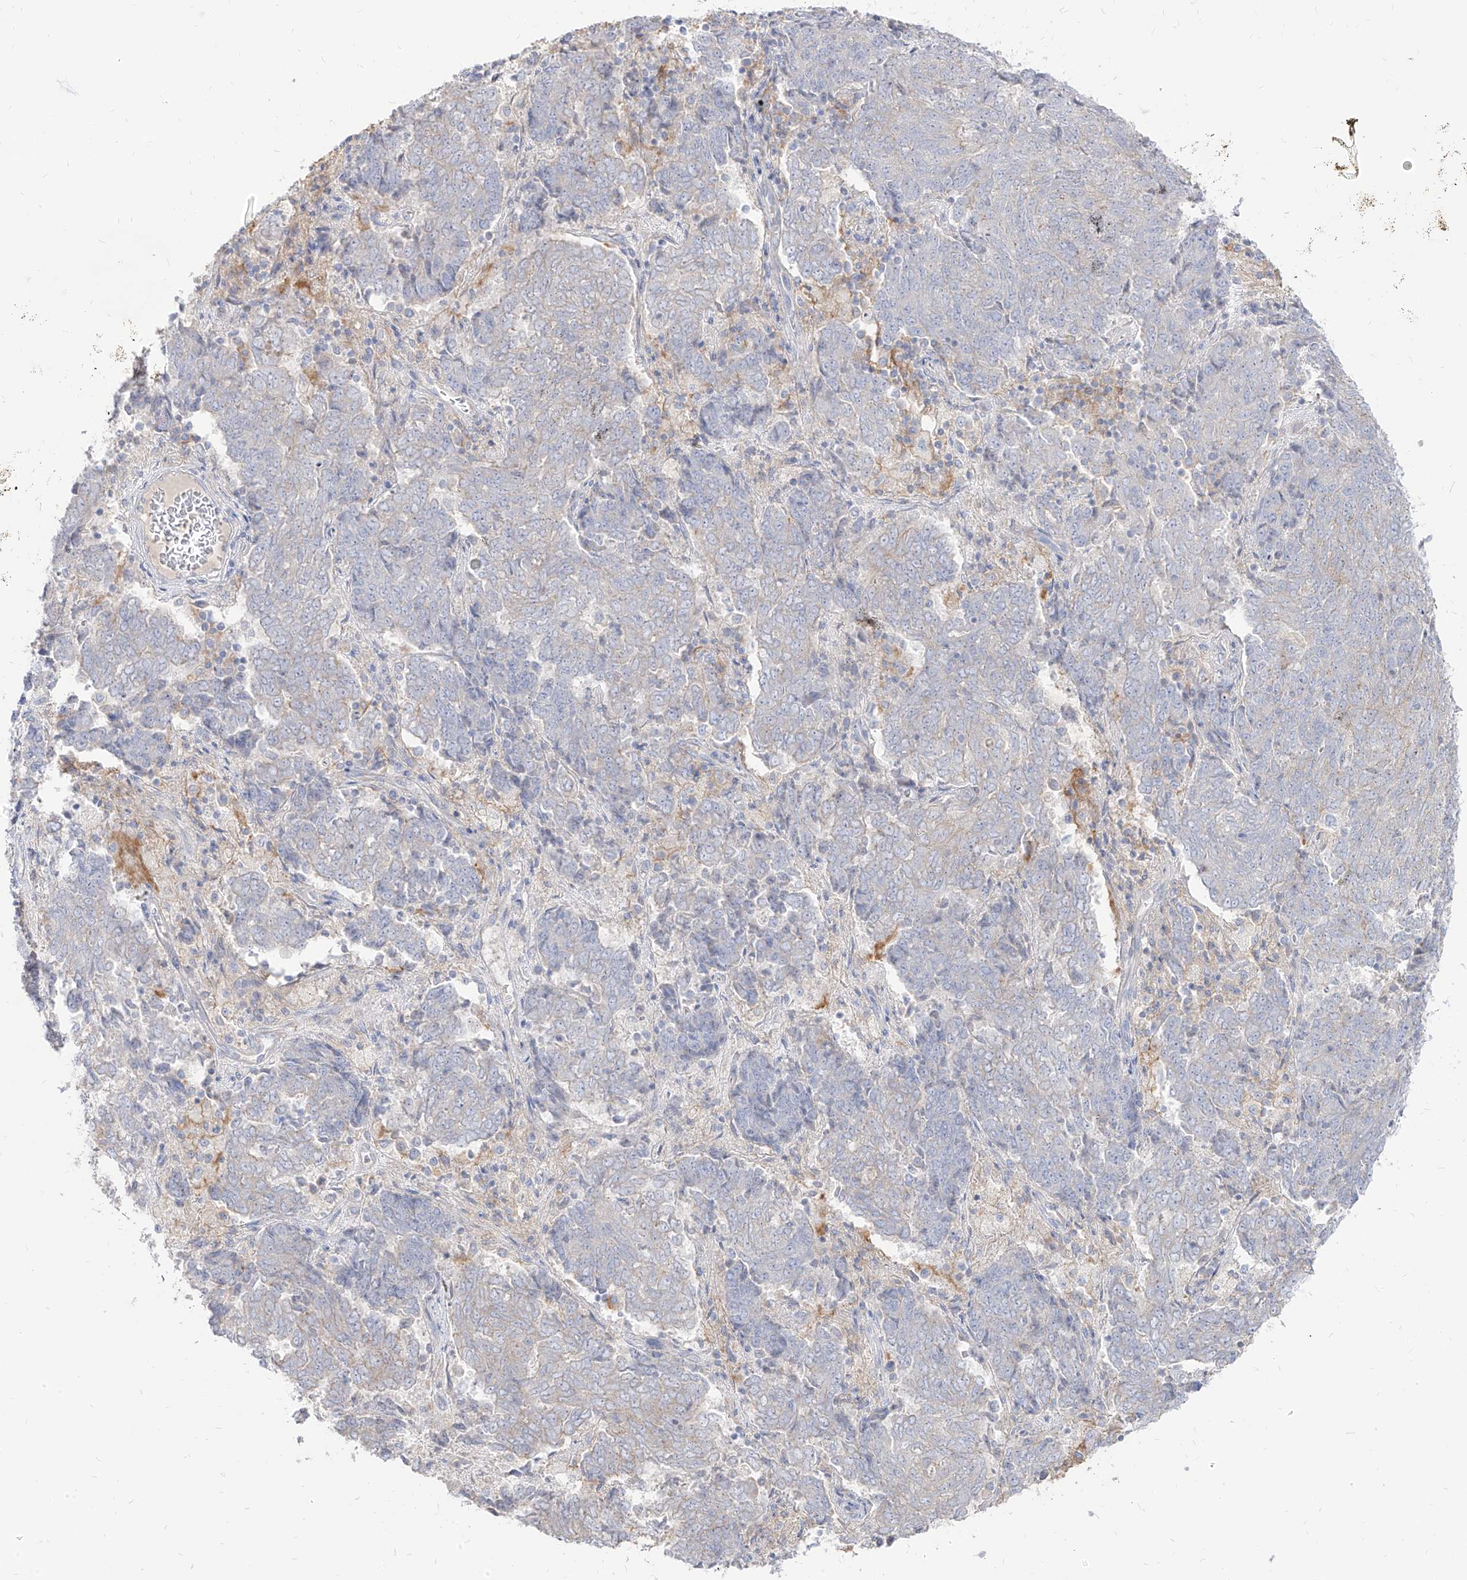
{"staining": {"intensity": "negative", "quantity": "none", "location": "none"}, "tissue": "endometrial cancer", "cell_type": "Tumor cells", "image_type": "cancer", "snomed": [{"axis": "morphology", "description": "Adenocarcinoma, NOS"}, {"axis": "topography", "description": "Endometrium"}], "caption": "A high-resolution photomicrograph shows immunohistochemistry (IHC) staining of endometrial adenocarcinoma, which demonstrates no significant positivity in tumor cells. Brightfield microscopy of immunohistochemistry (IHC) stained with DAB (brown) and hematoxylin (blue), captured at high magnification.", "gene": "RBFOX3", "patient": {"sex": "female", "age": 80}}